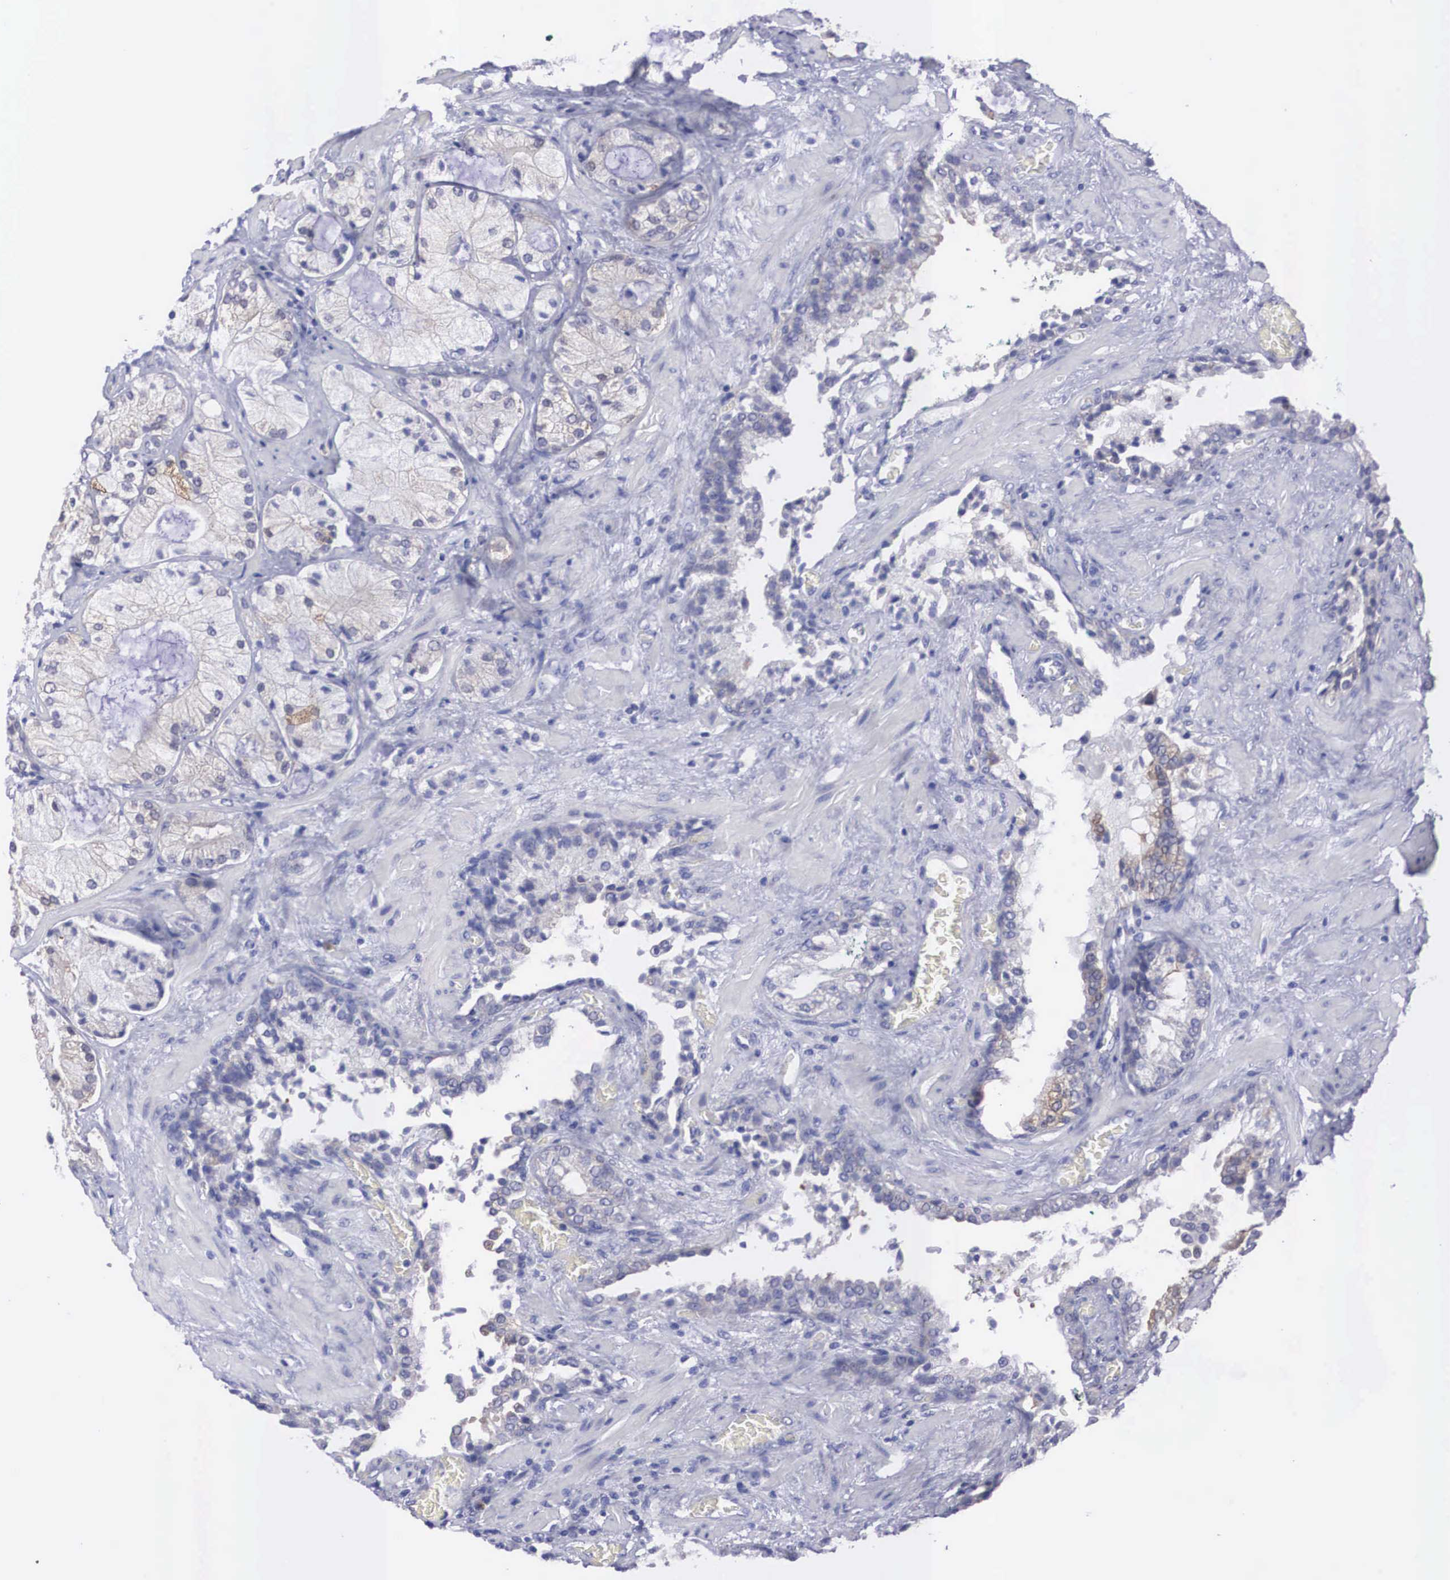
{"staining": {"intensity": "weak", "quantity": "25%-75%", "location": "cytoplasmic/membranous"}, "tissue": "prostate cancer", "cell_type": "Tumor cells", "image_type": "cancer", "snomed": [{"axis": "morphology", "description": "Adenocarcinoma, Medium grade"}, {"axis": "topography", "description": "Prostate"}], "caption": "Approximately 25%-75% of tumor cells in prostate cancer (adenocarcinoma (medium-grade)) demonstrate weak cytoplasmic/membranous protein positivity as visualized by brown immunohistochemical staining.", "gene": "REPS2", "patient": {"sex": "male", "age": 70}}